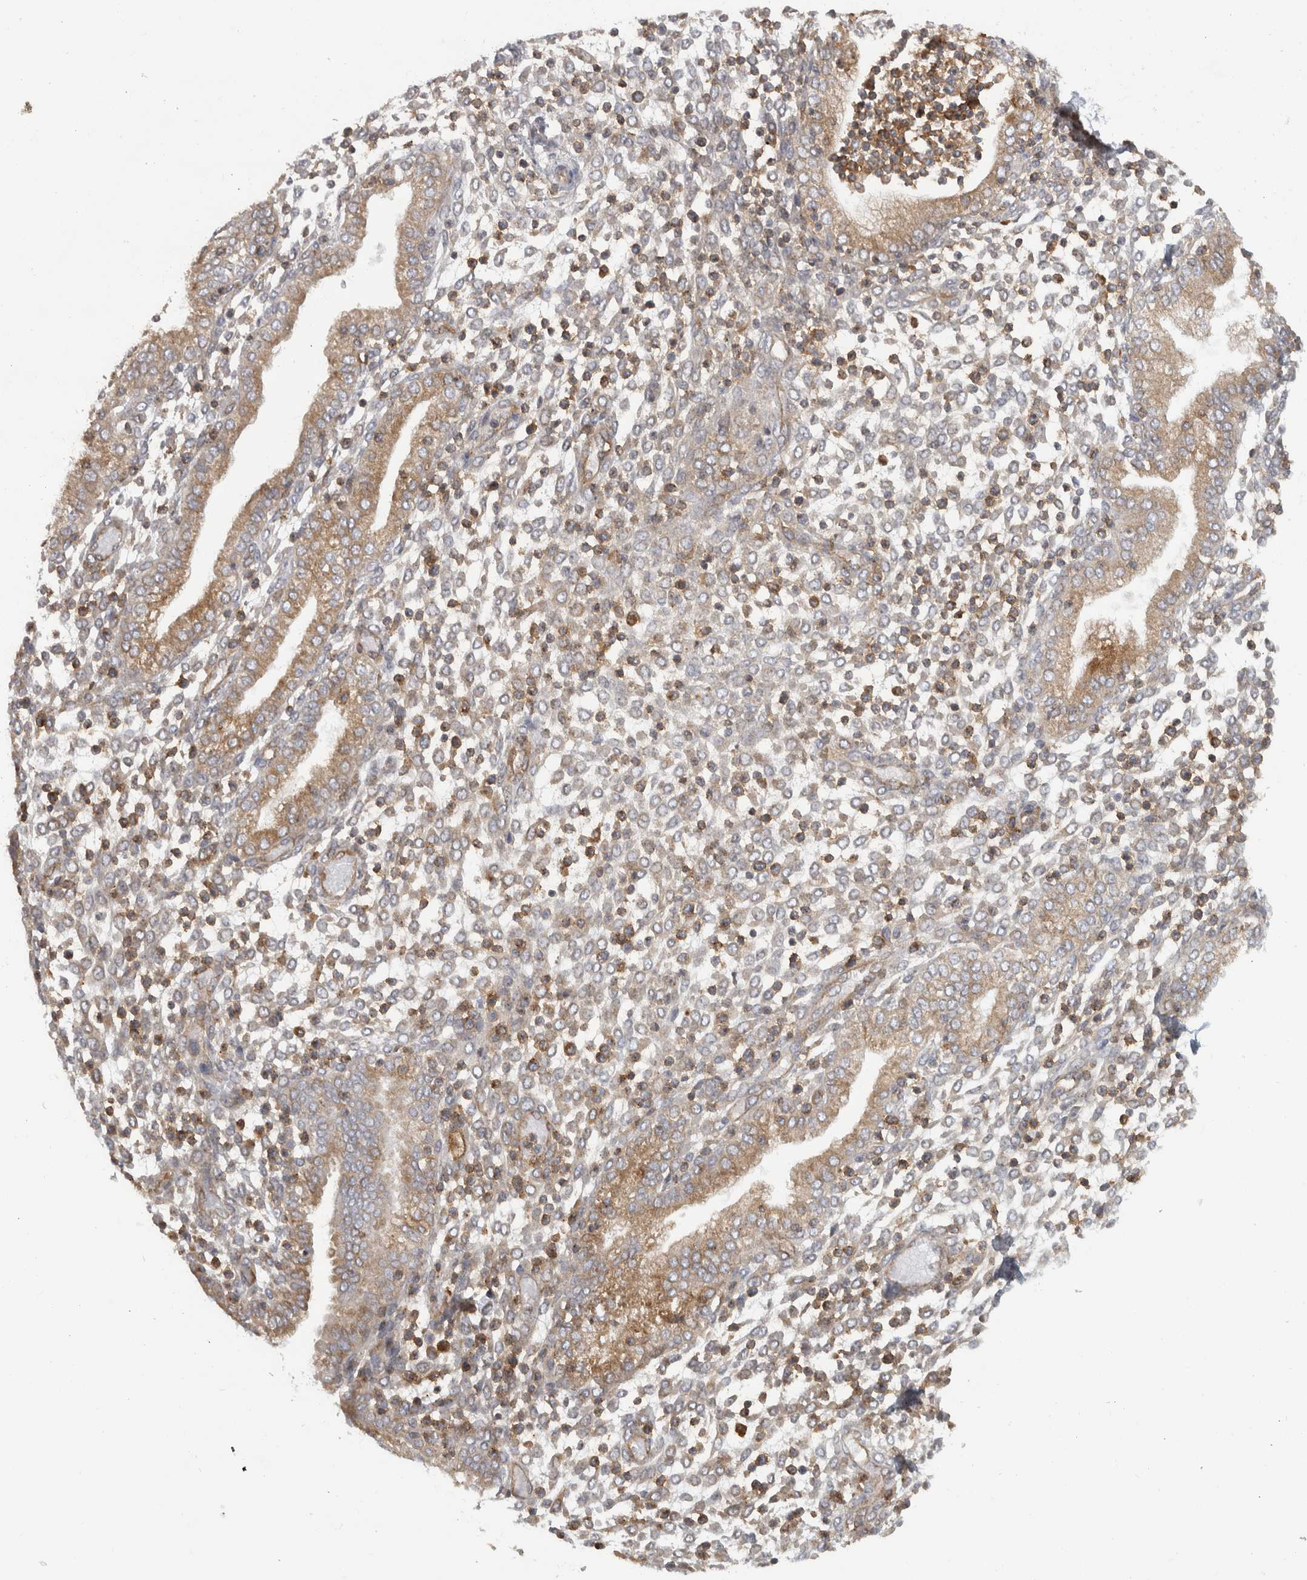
{"staining": {"intensity": "moderate", "quantity": "<25%", "location": "cytoplasmic/membranous"}, "tissue": "endometrium", "cell_type": "Cells in endometrial stroma", "image_type": "normal", "snomed": [{"axis": "morphology", "description": "Normal tissue, NOS"}, {"axis": "topography", "description": "Endometrium"}], "caption": "Protein analysis of normal endometrium displays moderate cytoplasmic/membranous positivity in about <25% of cells in endometrial stroma. Immunohistochemistry (ihc) stains the protein of interest in brown and the nuclei are stained blue.", "gene": "HLA", "patient": {"sex": "female", "age": 53}}